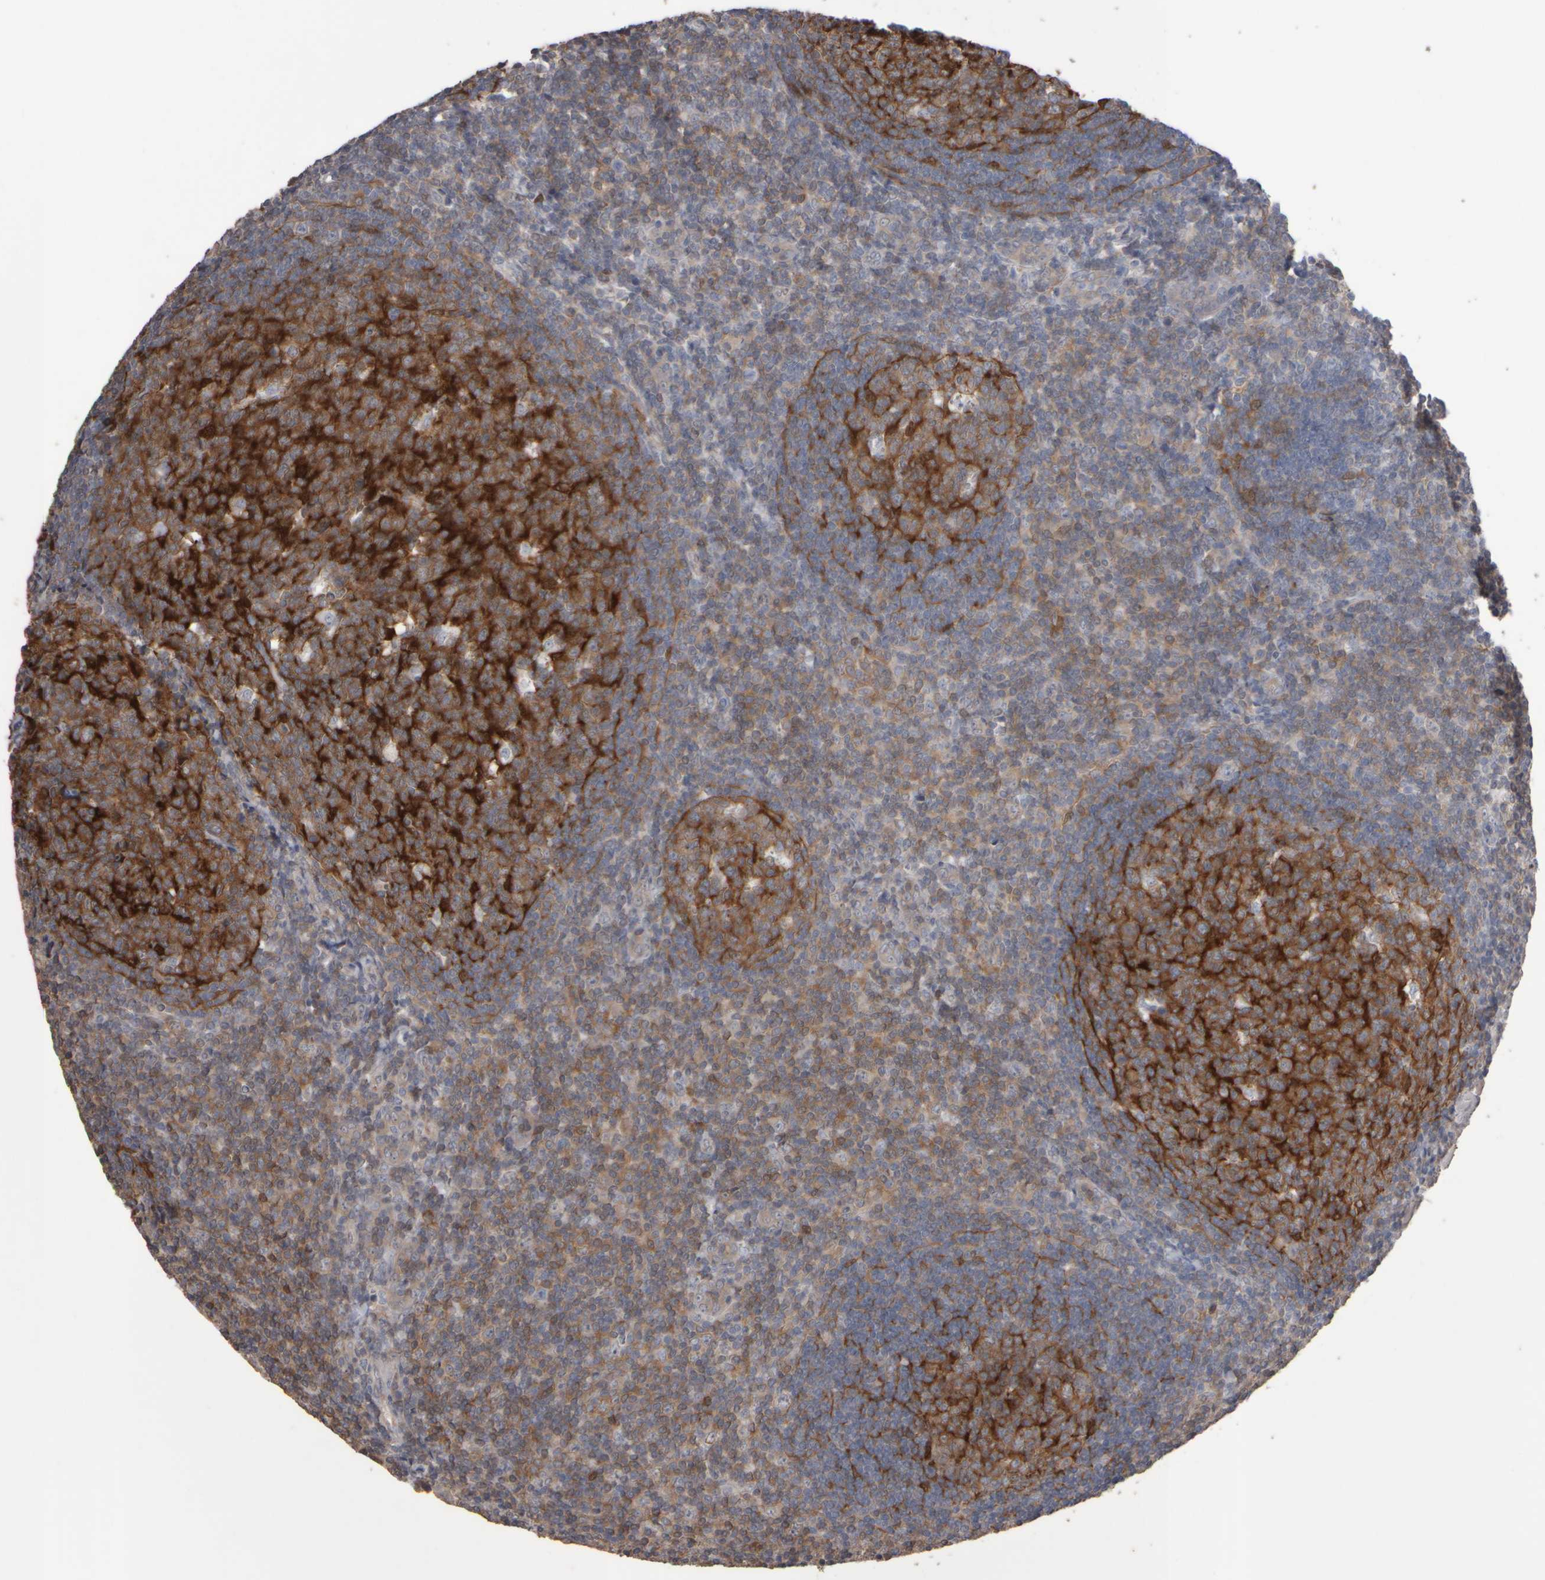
{"staining": {"intensity": "strong", "quantity": "<25%", "location": "cytoplasmic/membranous"}, "tissue": "tonsil", "cell_type": "Germinal center cells", "image_type": "normal", "snomed": [{"axis": "morphology", "description": "Normal tissue, NOS"}, {"axis": "topography", "description": "Tonsil"}], "caption": "This histopathology image exhibits immunohistochemistry staining of normal human tonsil, with medium strong cytoplasmic/membranous positivity in approximately <25% of germinal center cells.", "gene": "EPHX2", "patient": {"sex": "male", "age": 37}}